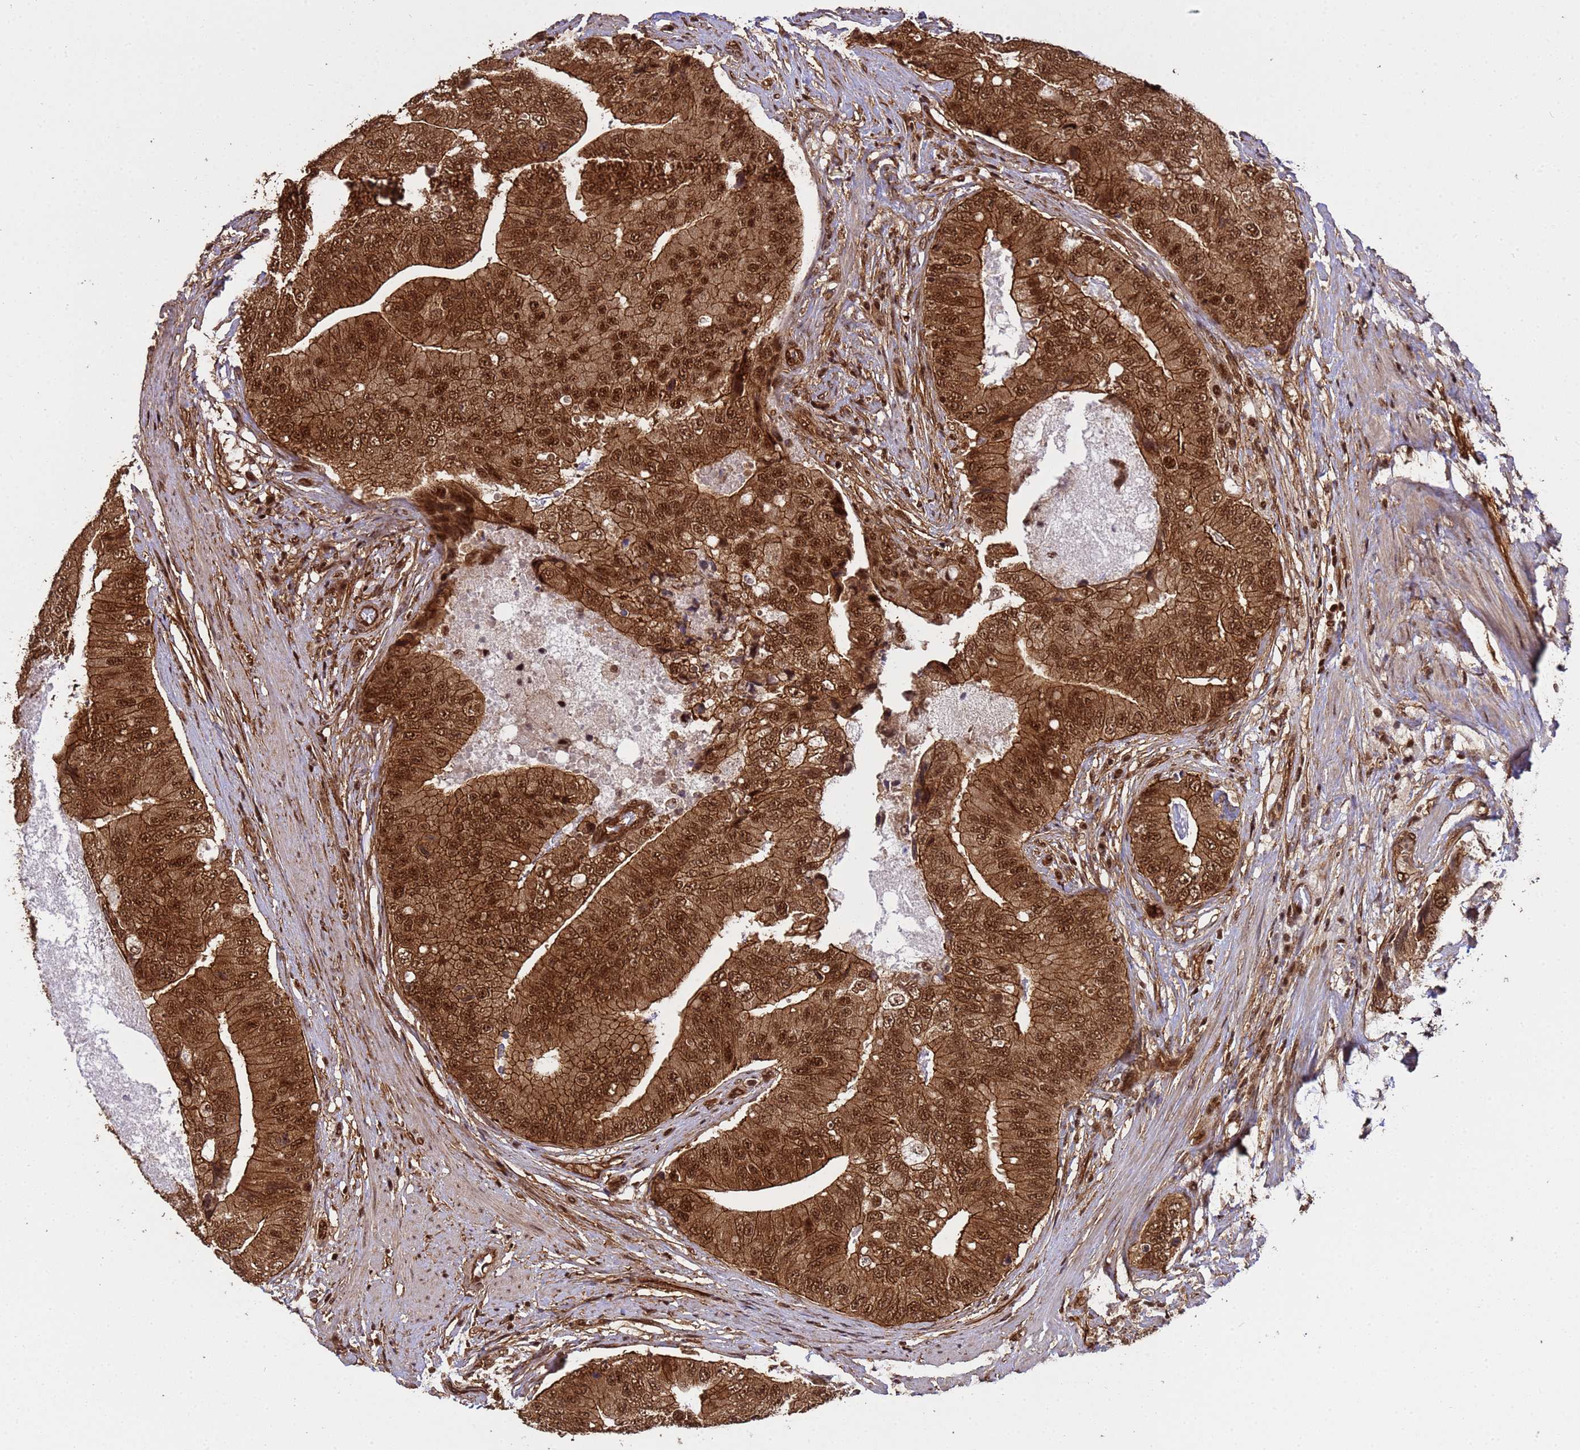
{"staining": {"intensity": "strong", "quantity": ">75%", "location": "cytoplasmic/membranous,nuclear"}, "tissue": "prostate cancer", "cell_type": "Tumor cells", "image_type": "cancer", "snomed": [{"axis": "morphology", "description": "Adenocarcinoma, High grade"}, {"axis": "topography", "description": "Prostate"}], "caption": "There is high levels of strong cytoplasmic/membranous and nuclear positivity in tumor cells of prostate adenocarcinoma (high-grade), as demonstrated by immunohistochemical staining (brown color).", "gene": "SYF2", "patient": {"sex": "male", "age": 70}}